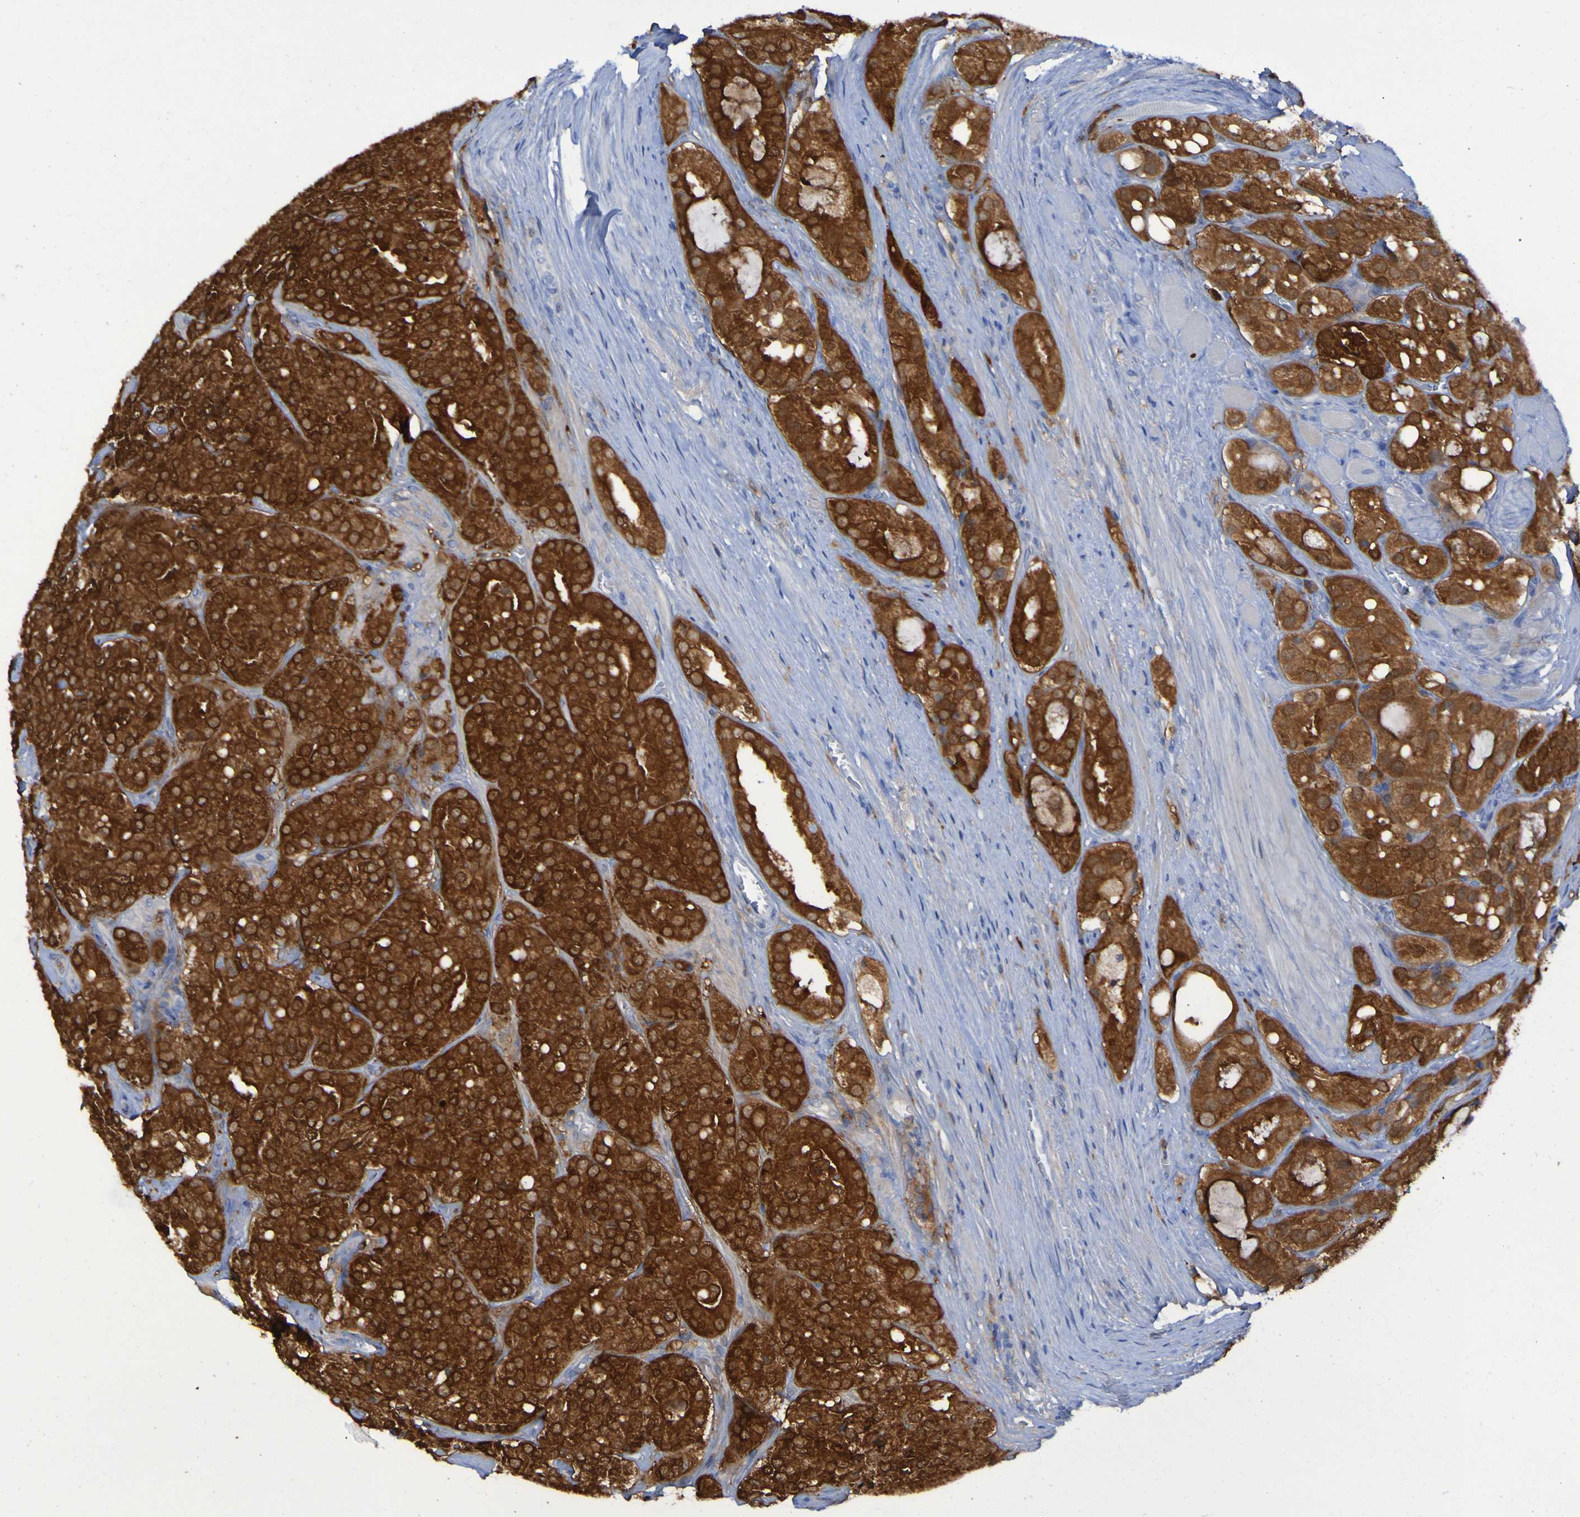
{"staining": {"intensity": "strong", "quantity": ">75%", "location": "cytoplasmic/membranous"}, "tissue": "prostate cancer", "cell_type": "Tumor cells", "image_type": "cancer", "snomed": [{"axis": "morphology", "description": "Adenocarcinoma, High grade"}, {"axis": "topography", "description": "Prostate"}], "caption": "Prostate high-grade adenocarcinoma stained with immunohistochemistry reveals strong cytoplasmic/membranous staining in about >75% of tumor cells. The staining is performed using DAB (3,3'-diaminobenzidine) brown chromogen to label protein expression. The nuclei are counter-stained blue using hematoxylin.", "gene": "MPPE1", "patient": {"sex": "male", "age": 65}}